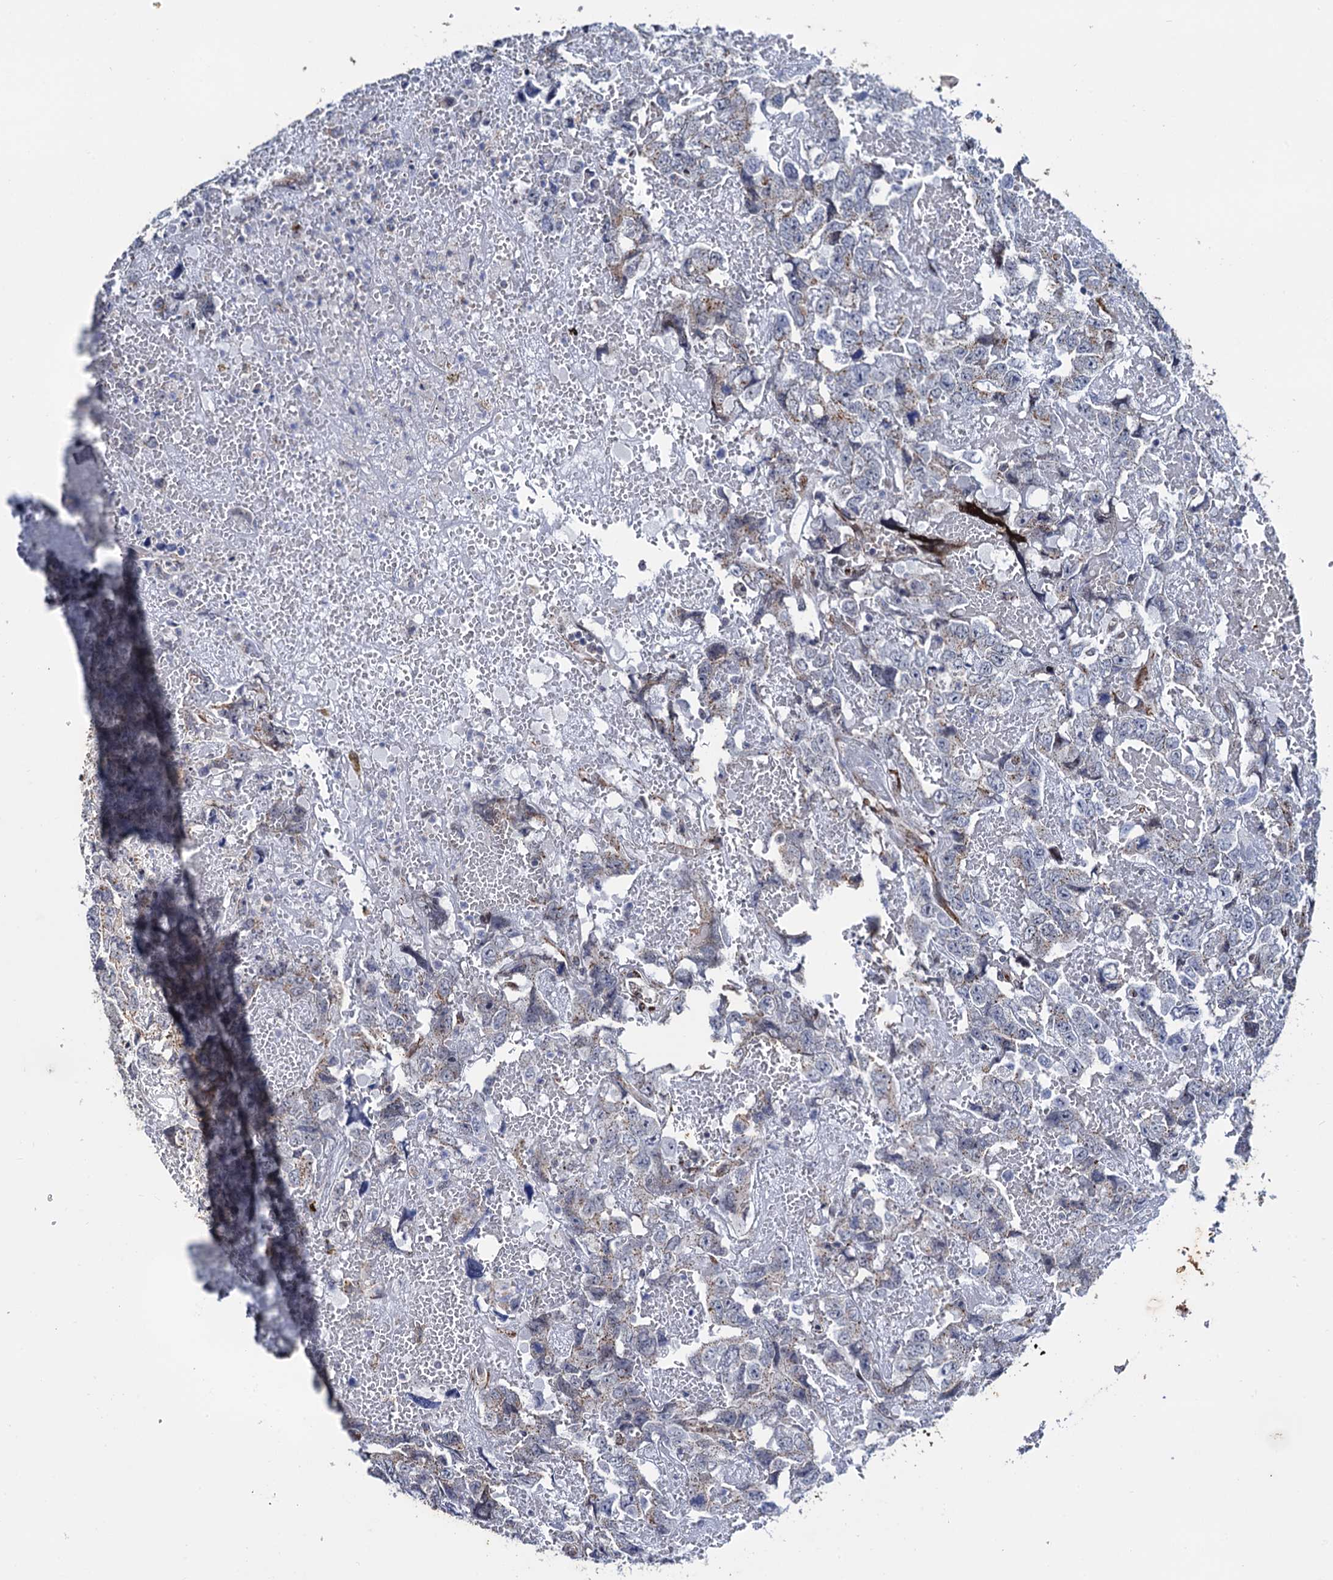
{"staining": {"intensity": "moderate", "quantity": "25%-75%", "location": "cytoplasmic/membranous"}, "tissue": "testis cancer", "cell_type": "Tumor cells", "image_type": "cancer", "snomed": [{"axis": "morphology", "description": "Carcinoma, Embryonal, NOS"}, {"axis": "topography", "description": "Testis"}], "caption": "A brown stain shows moderate cytoplasmic/membranous staining of a protein in human testis cancer (embryonal carcinoma) tumor cells. The staining is performed using DAB brown chromogen to label protein expression. The nuclei are counter-stained blue using hematoxylin.", "gene": "THAP2", "patient": {"sex": "male", "age": 45}}